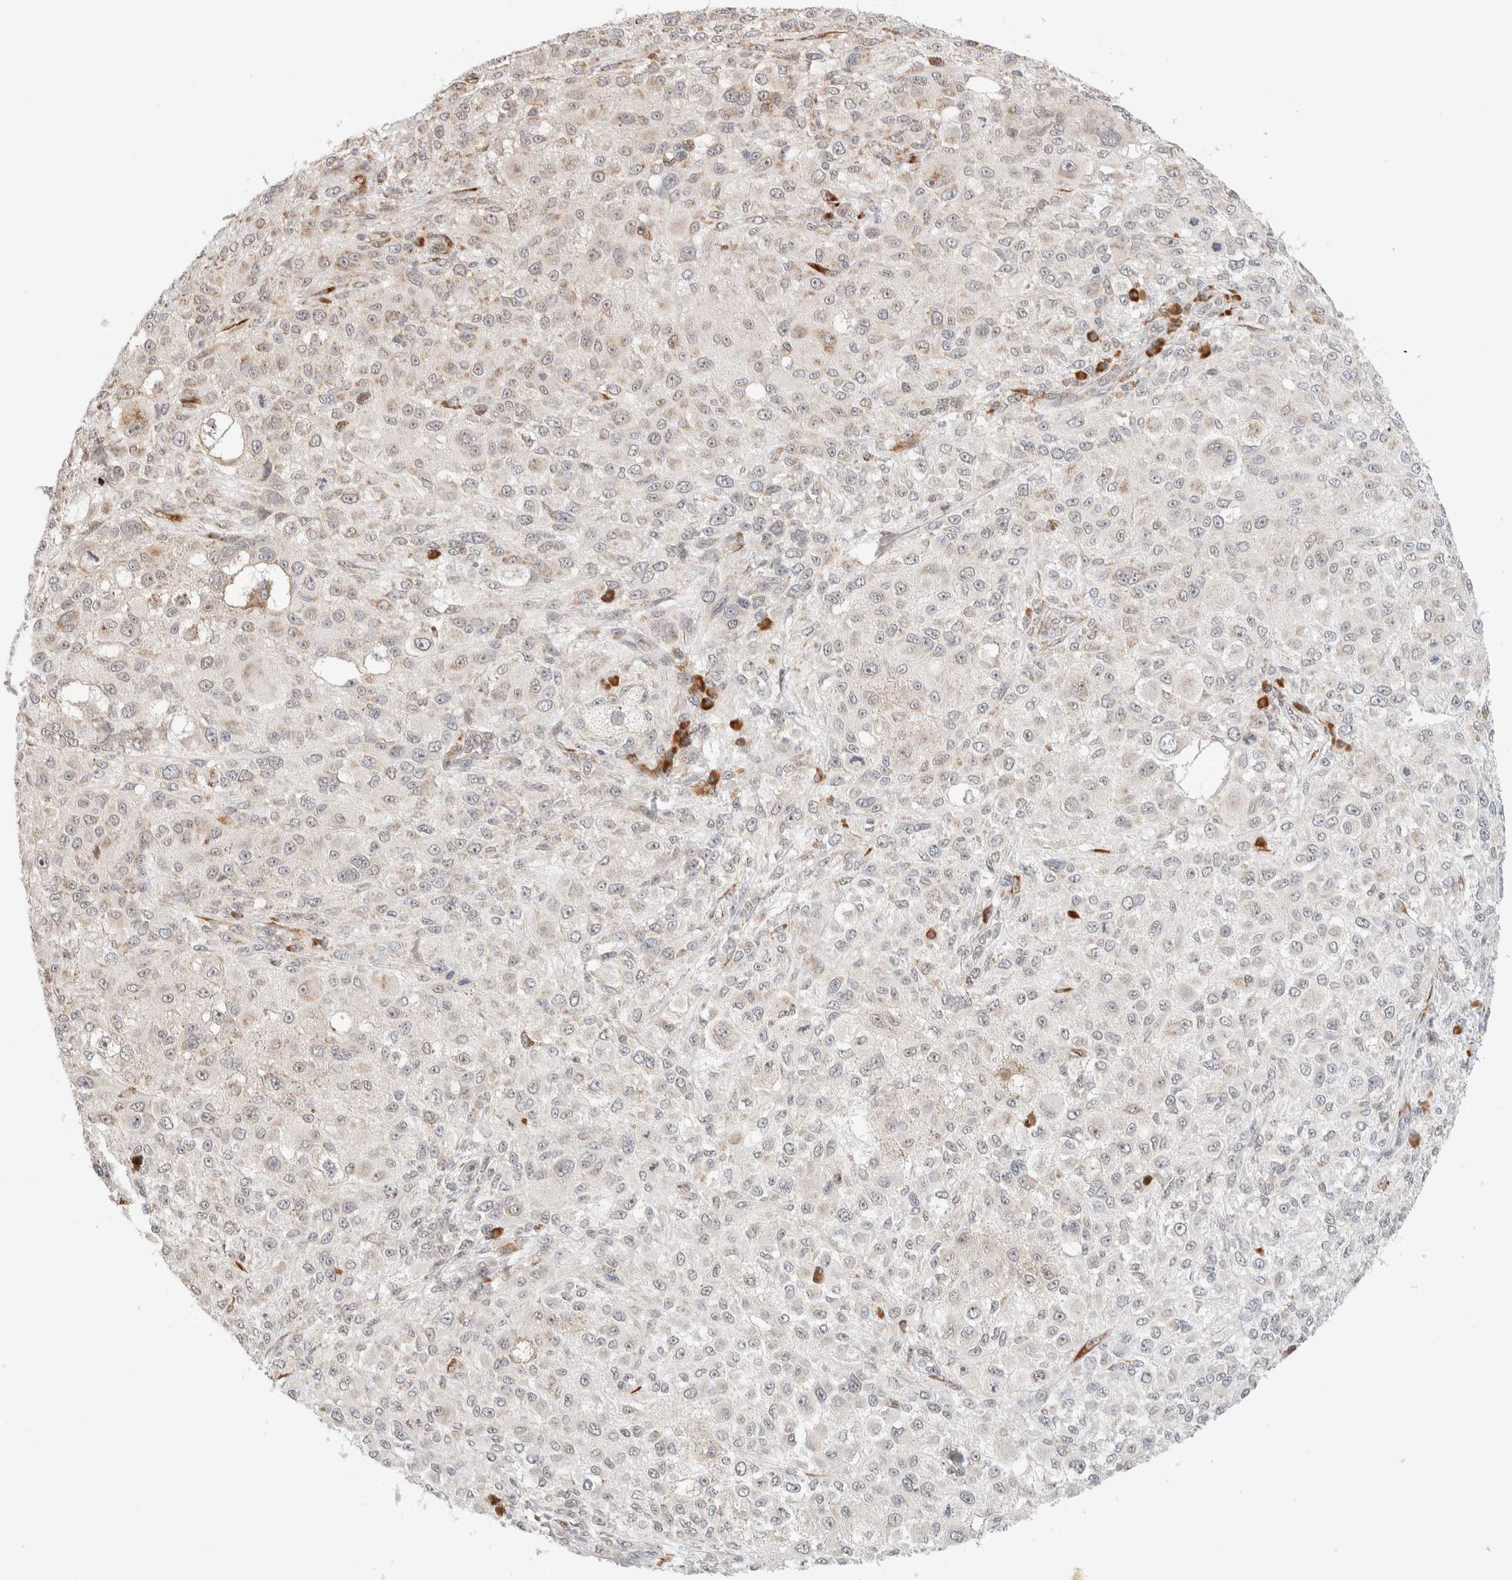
{"staining": {"intensity": "weak", "quantity": "25%-75%", "location": "cytoplasmic/membranous"}, "tissue": "melanoma", "cell_type": "Tumor cells", "image_type": "cancer", "snomed": [{"axis": "morphology", "description": "Necrosis, NOS"}, {"axis": "morphology", "description": "Malignant melanoma, NOS"}, {"axis": "topography", "description": "Skin"}], "caption": "Melanoma was stained to show a protein in brown. There is low levels of weak cytoplasmic/membranous expression in about 25%-75% of tumor cells.", "gene": "HDLBP", "patient": {"sex": "female", "age": 87}}